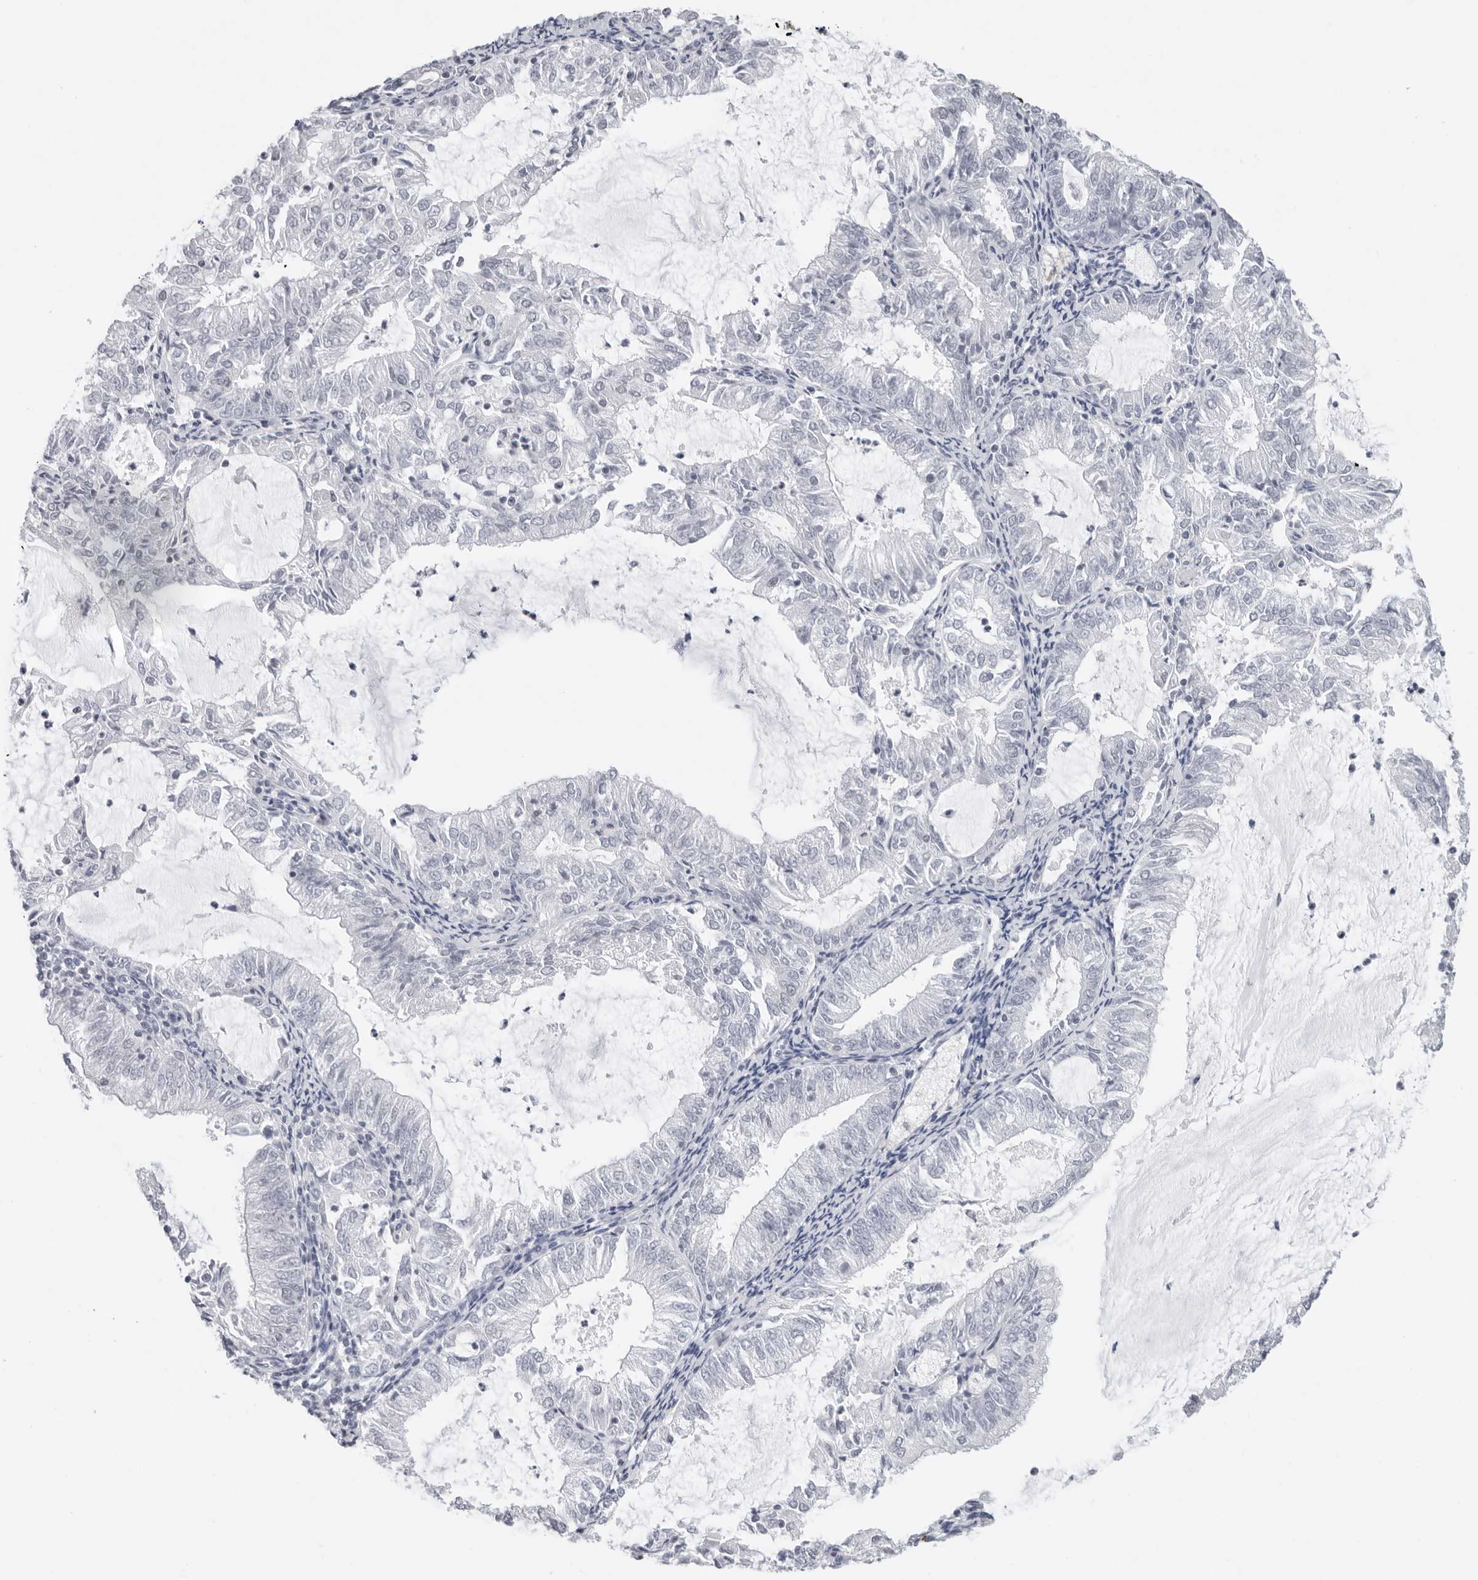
{"staining": {"intensity": "negative", "quantity": "none", "location": "none"}, "tissue": "endometrial cancer", "cell_type": "Tumor cells", "image_type": "cancer", "snomed": [{"axis": "morphology", "description": "Adenocarcinoma, NOS"}, {"axis": "topography", "description": "Endometrium"}], "caption": "This is a image of immunohistochemistry (IHC) staining of adenocarcinoma (endometrial), which shows no positivity in tumor cells.", "gene": "FLG2", "patient": {"sex": "female", "age": 57}}